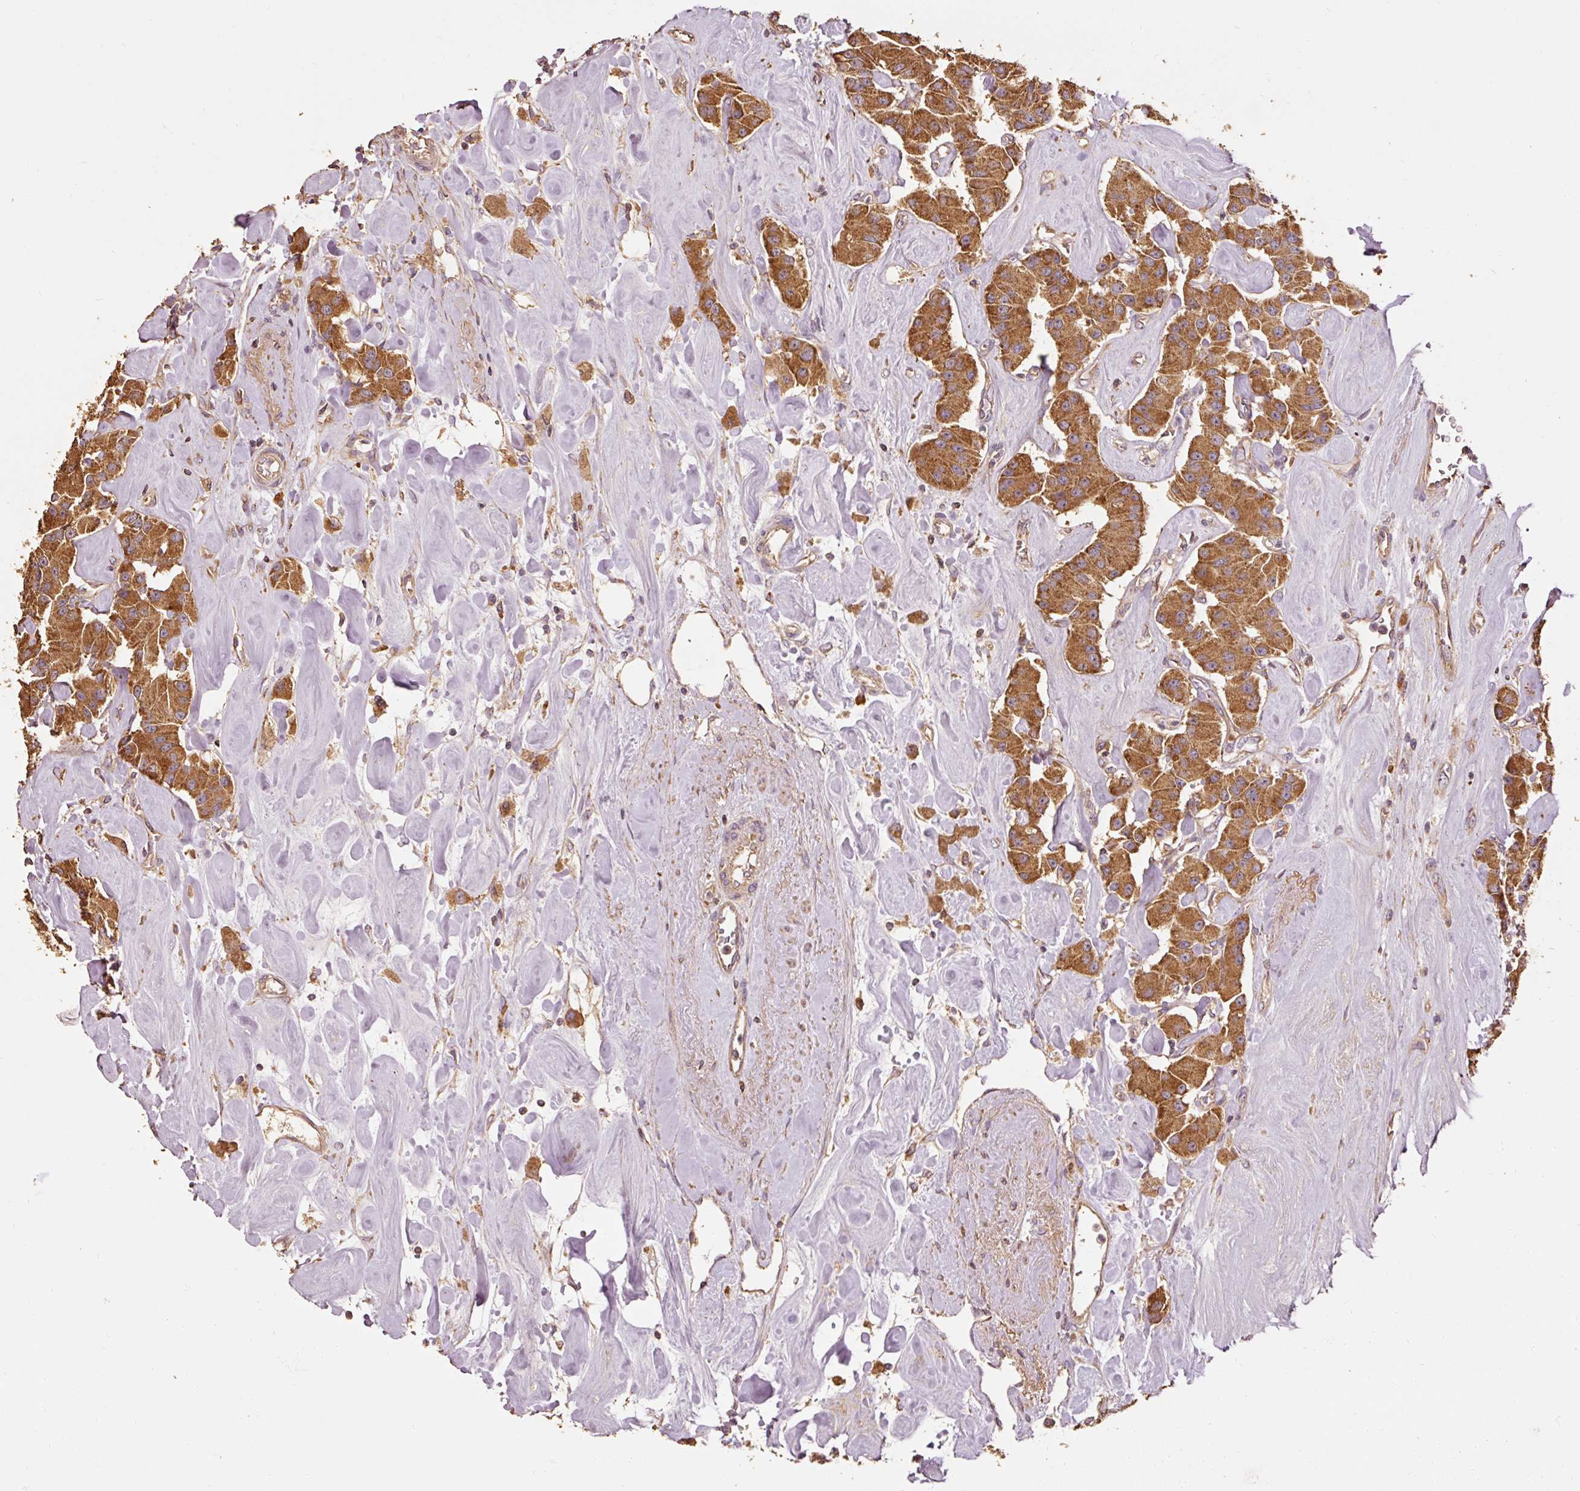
{"staining": {"intensity": "strong", "quantity": ">75%", "location": "cytoplasmic/membranous"}, "tissue": "carcinoid", "cell_type": "Tumor cells", "image_type": "cancer", "snomed": [{"axis": "morphology", "description": "Carcinoid, malignant, NOS"}, {"axis": "topography", "description": "Pancreas"}], "caption": "The image demonstrates staining of carcinoid (malignant), revealing strong cytoplasmic/membranous protein positivity (brown color) within tumor cells.", "gene": "EFHC1", "patient": {"sex": "male", "age": 41}}